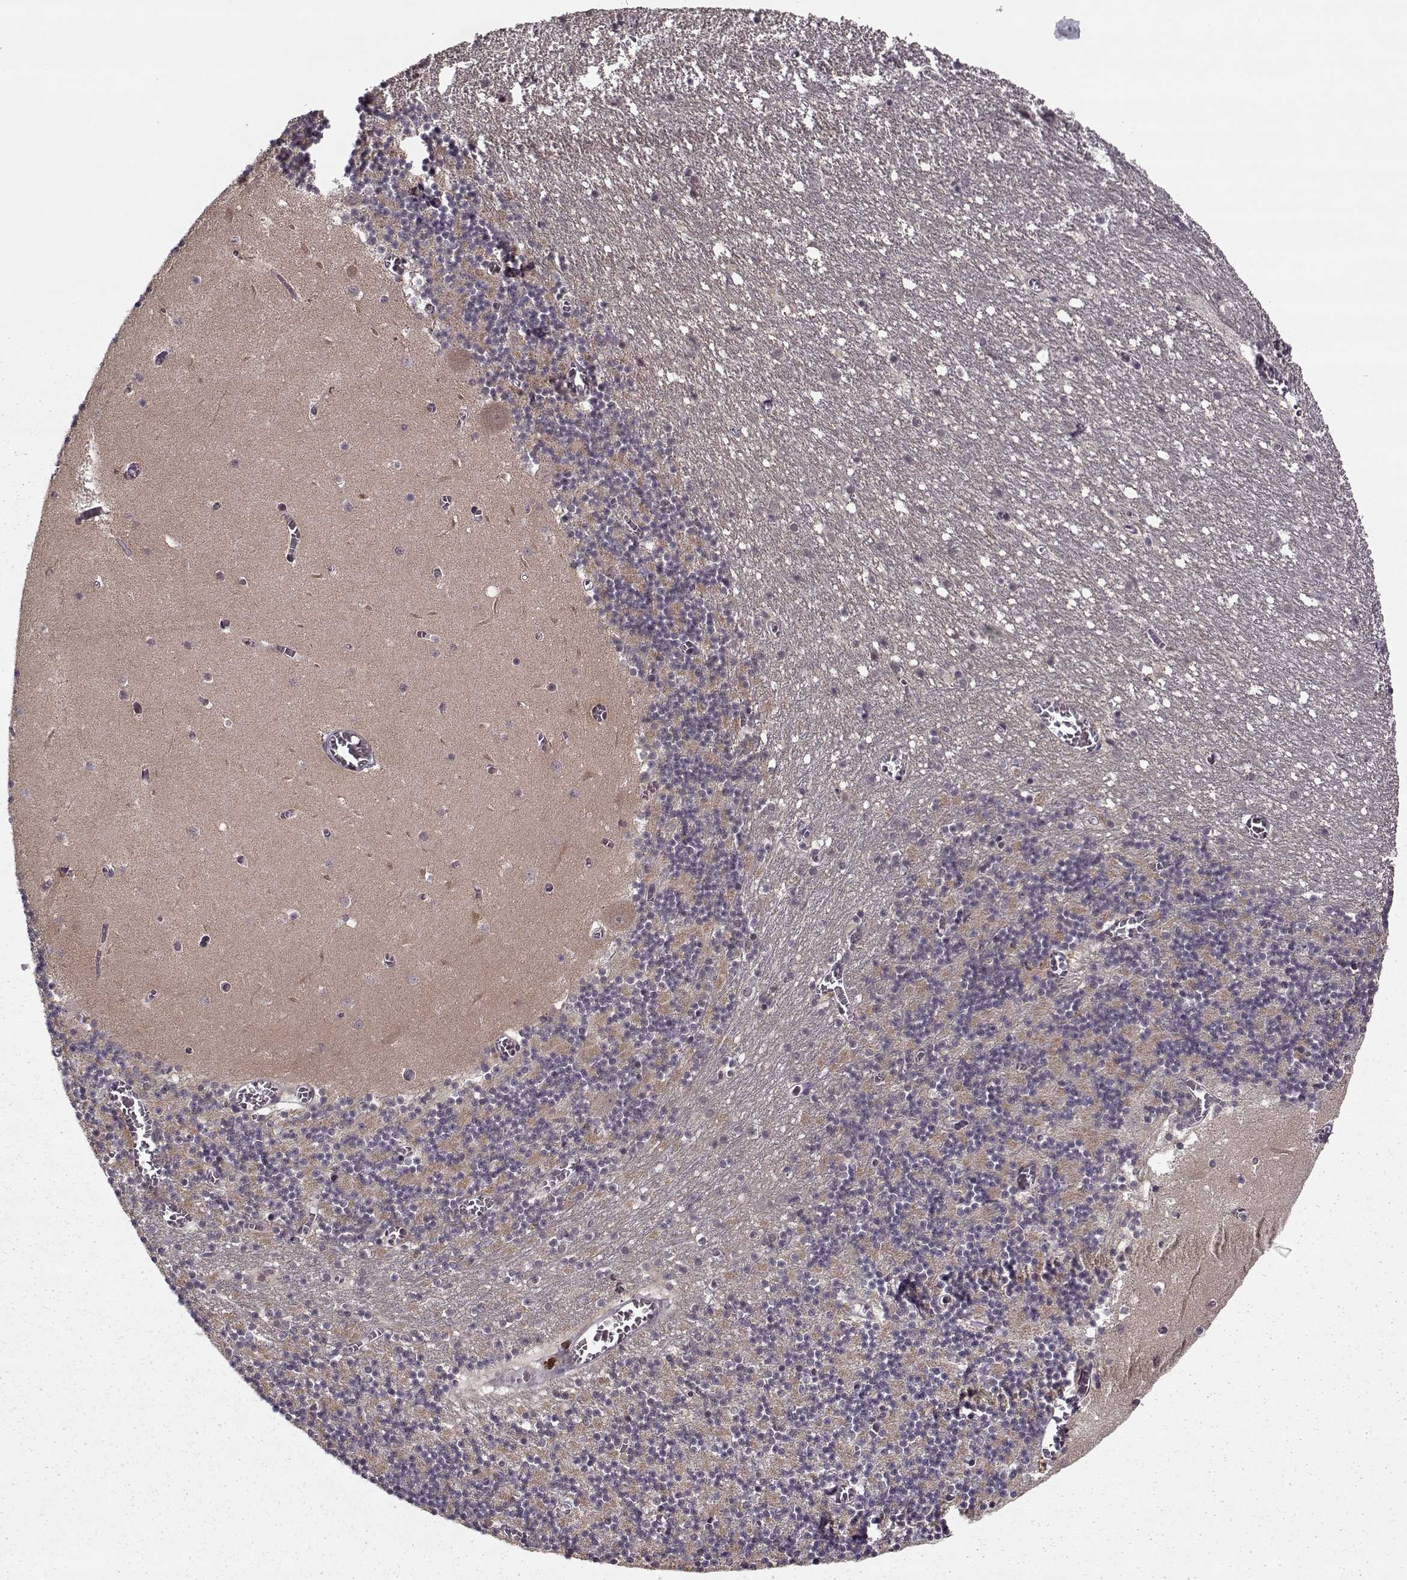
{"staining": {"intensity": "weak", "quantity": "<25%", "location": "cytoplasmic/membranous"}, "tissue": "cerebellum", "cell_type": "Cells in granular layer", "image_type": "normal", "snomed": [{"axis": "morphology", "description": "Normal tissue, NOS"}, {"axis": "topography", "description": "Cerebellum"}], "caption": "Histopathology image shows no protein expression in cells in granular layer of normal cerebellum. (Stains: DAB immunohistochemistry with hematoxylin counter stain, Microscopy: brightfield microscopy at high magnification).", "gene": "DENND4B", "patient": {"sex": "female", "age": 28}}